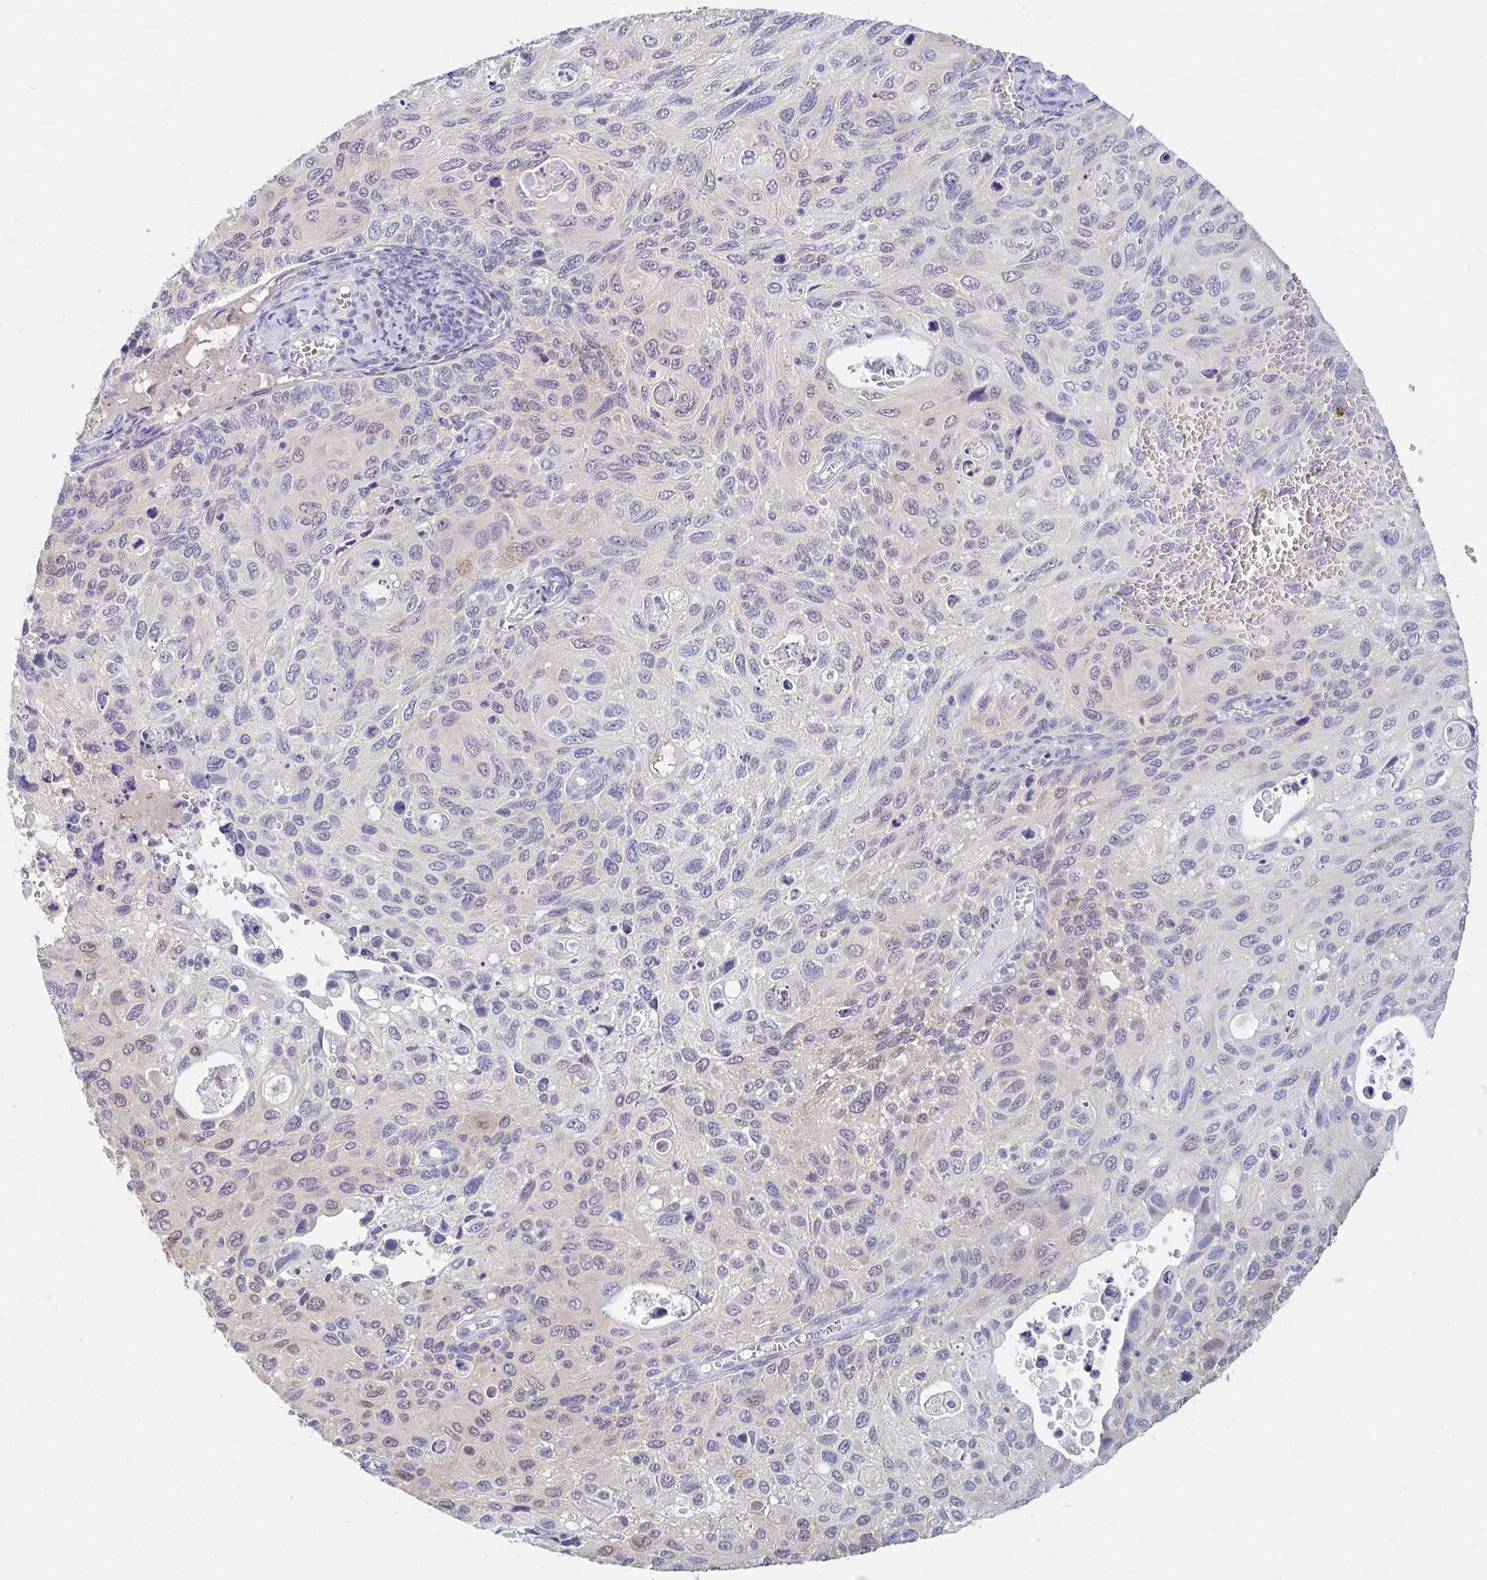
{"staining": {"intensity": "negative", "quantity": "none", "location": "none"}, "tissue": "cervical cancer", "cell_type": "Tumor cells", "image_type": "cancer", "snomed": [{"axis": "morphology", "description": "Squamous cell carcinoma, NOS"}, {"axis": "topography", "description": "Cervix"}], "caption": "Immunohistochemistry histopathology image of neoplastic tissue: human cervical squamous cell carcinoma stained with DAB (3,3'-diaminobenzidine) exhibits no significant protein expression in tumor cells.", "gene": "ADH1A", "patient": {"sex": "female", "age": 70}}